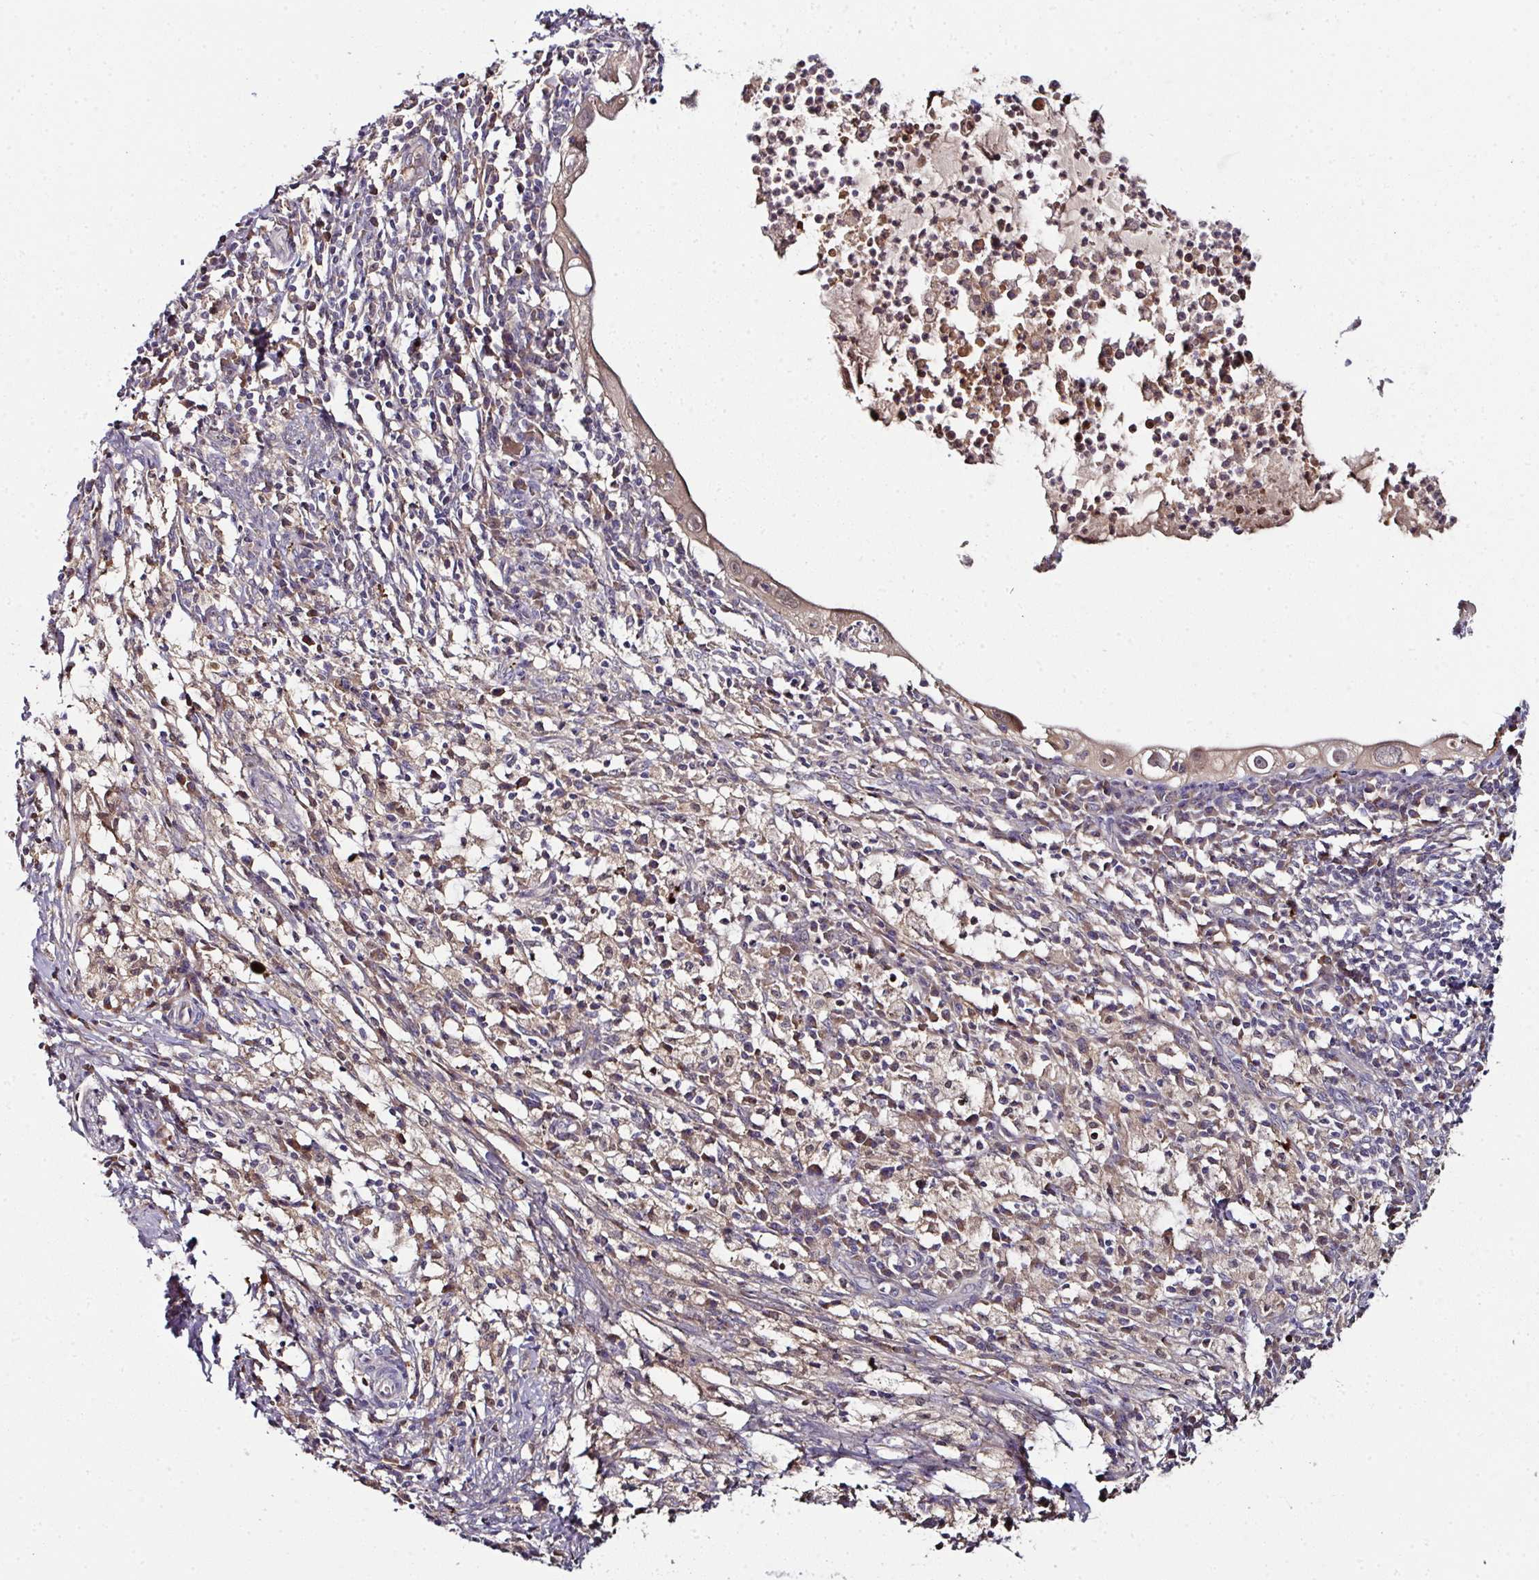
{"staining": {"intensity": "weak", "quantity": ">75%", "location": "cytoplasmic/membranous"}, "tissue": "cervical cancer", "cell_type": "Tumor cells", "image_type": "cancer", "snomed": [{"axis": "morphology", "description": "Adenocarcinoma, NOS"}, {"axis": "topography", "description": "Cervix"}], "caption": "Immunohistochemistry (DAB) staining of human cervical cancer (adenocarcinoma) shows weak cytoplasmic/membranous protein positivity in about >75% of tumor cells. Nuclei are stained in blue.", "gene": "CTDSP2", "patient": {"sex": "female", "age": 36}}